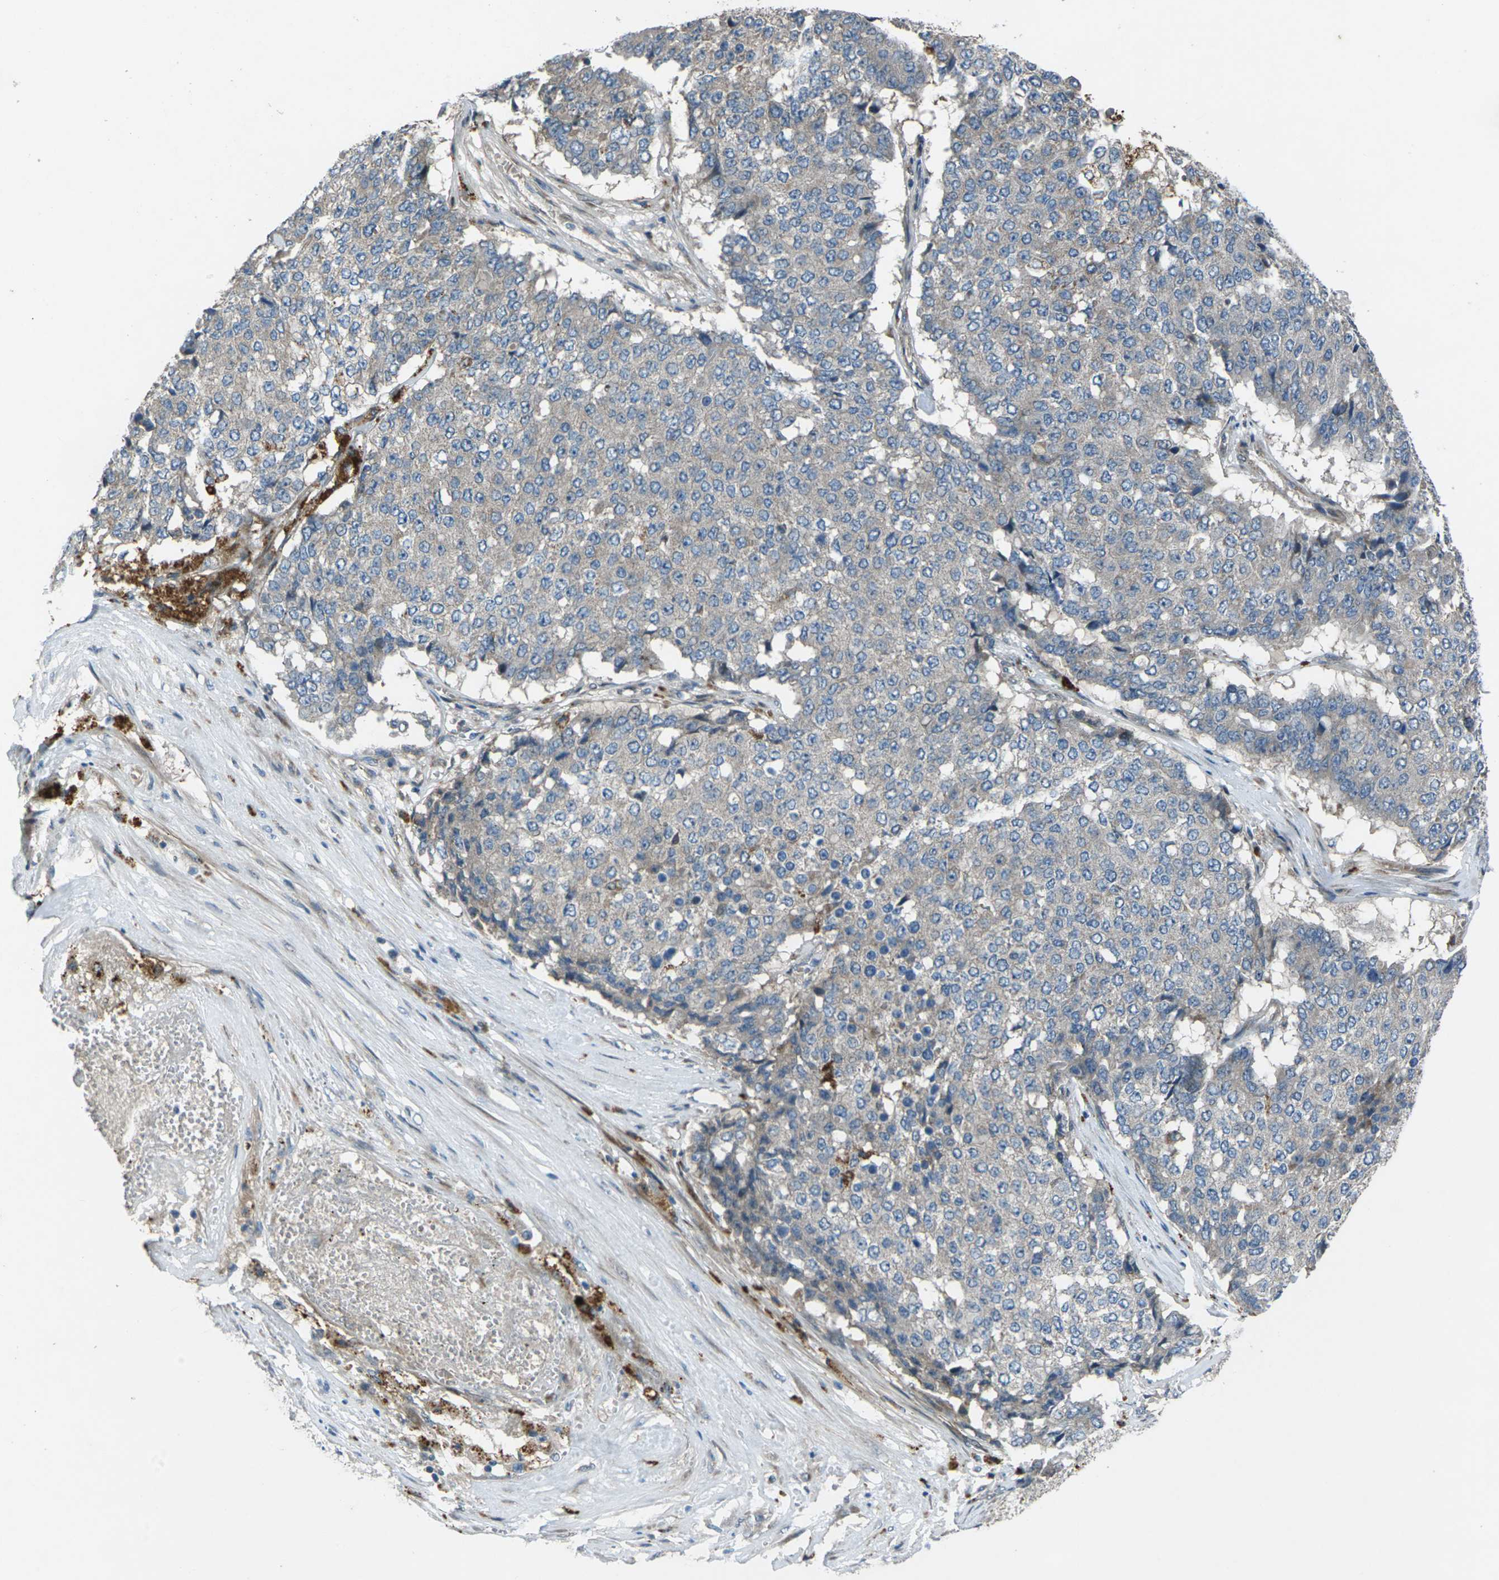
{"staining": {"intensity": "negative", "quantity": "none", "location": "none"}, "tissue": "pancreatic cancer", "cell_type": "Tumor cells", "image_type": "cancer", "snomed": [{"axis": "morphology", "description": "Adenocarcinoma, NOS"}, {"axis": "topography", "description": "Pancreas"}], "caption": "A photomicrograph of pancreatic cancer stained for a protein displays no brown staining in tumor cells. Nuclei are stained in blue.", "gene": "EDNRA", "patient": {"sex": "male", "age": 50}}